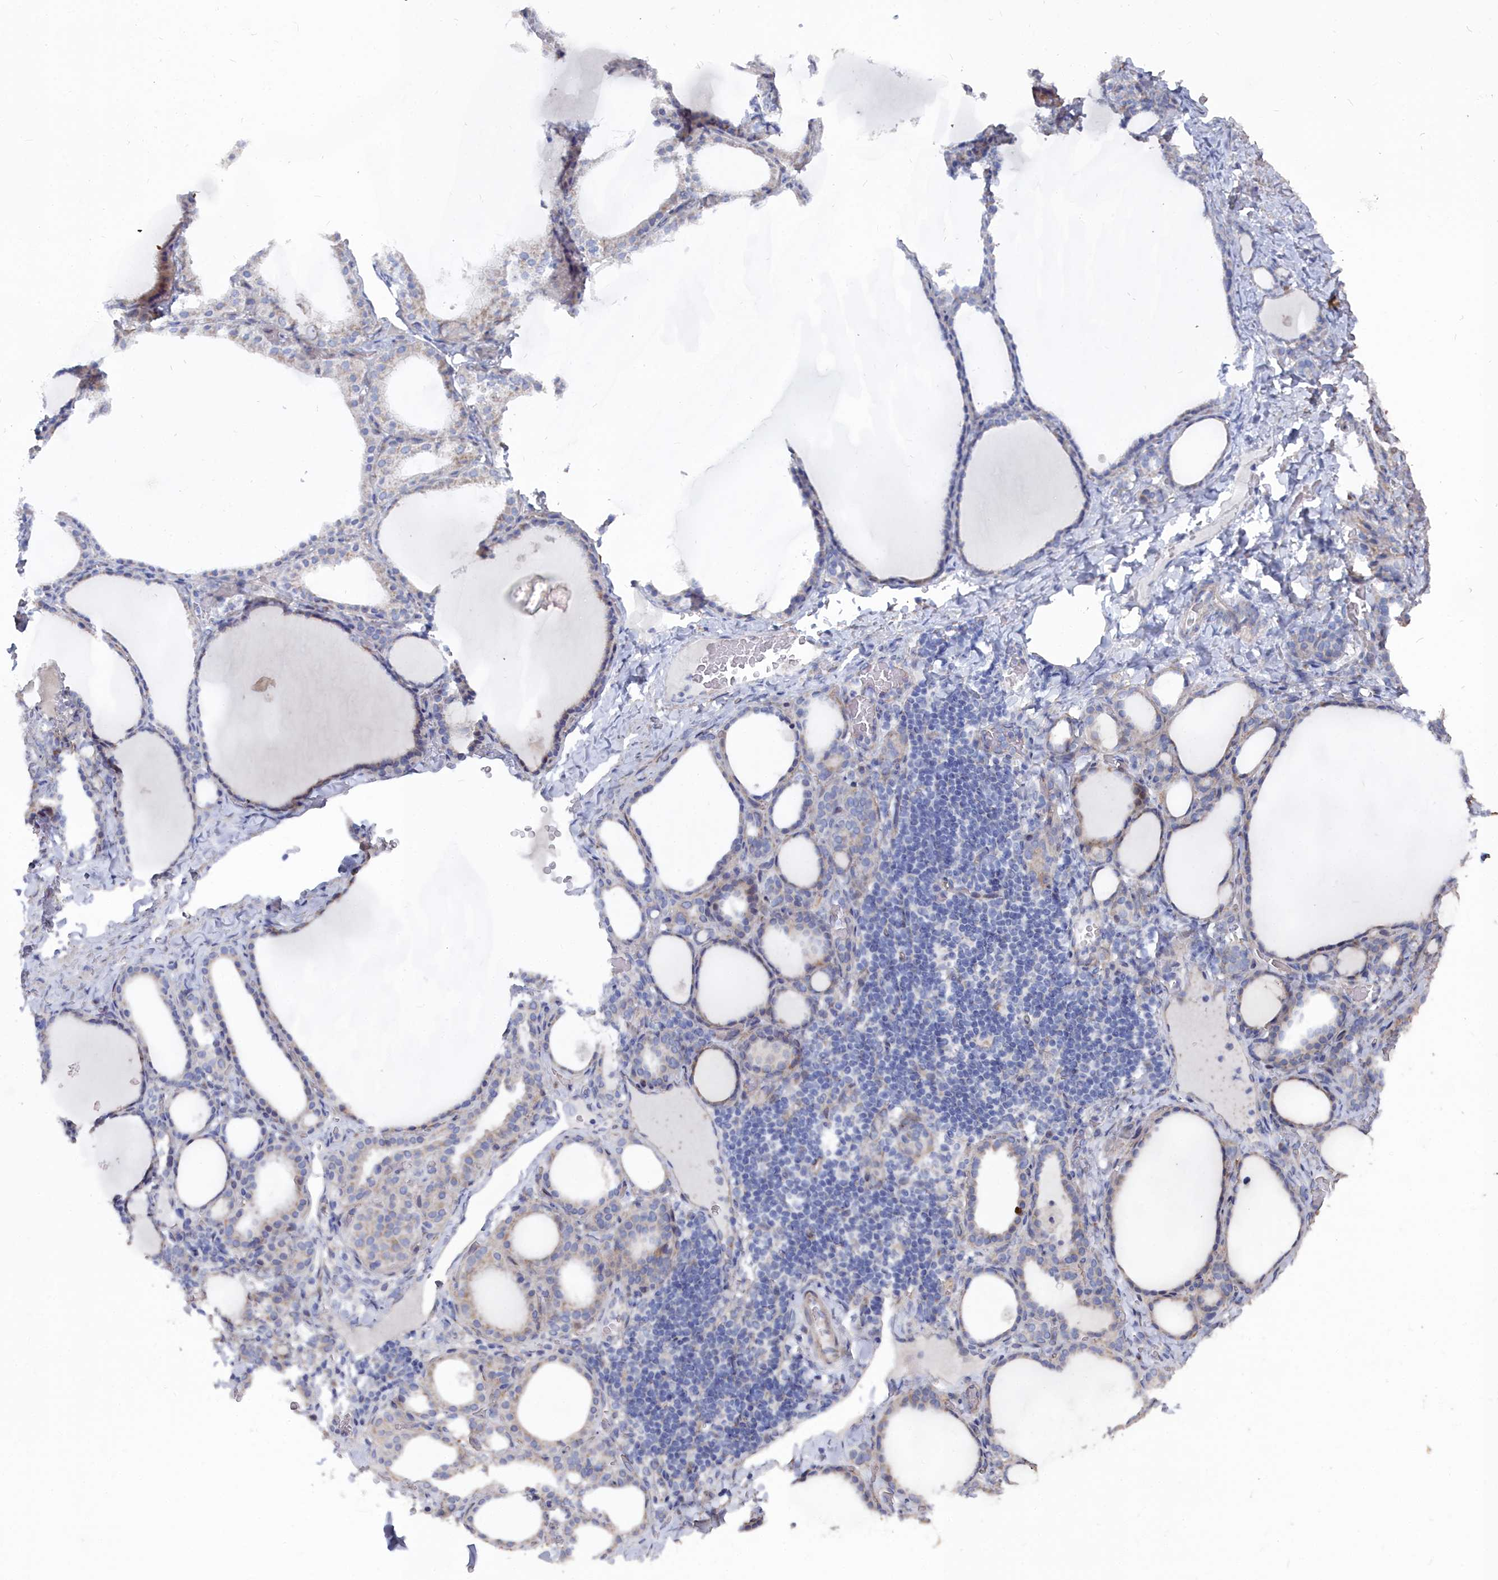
{"staining": {"intensity": "weak", "quantity": "25%-75%", "location": "cytoplasmic/membranous"}, "tissue": "thyroid gland", "cell_type": "Glandular cells", "image_type": "normal", "snomed": [{"axis": "morphology", "description": "Normal tissue, NOS"}, {"axis": "topography", "description": "Thyroid gland"}], "caption": "Brown immunohistochemical staining in normal human thyroid gland demonstrates weak cytoplasmic/membranous staining in about 25%-75% of glandular cells. The staining was performed using DAB to visualize the protein expression in brown, while the nuclei were stained in blue with hematoxylin (Magnification: 20x).", "gene": "SHISAL2A", "patient": {"sex": "female", "age": 39}}